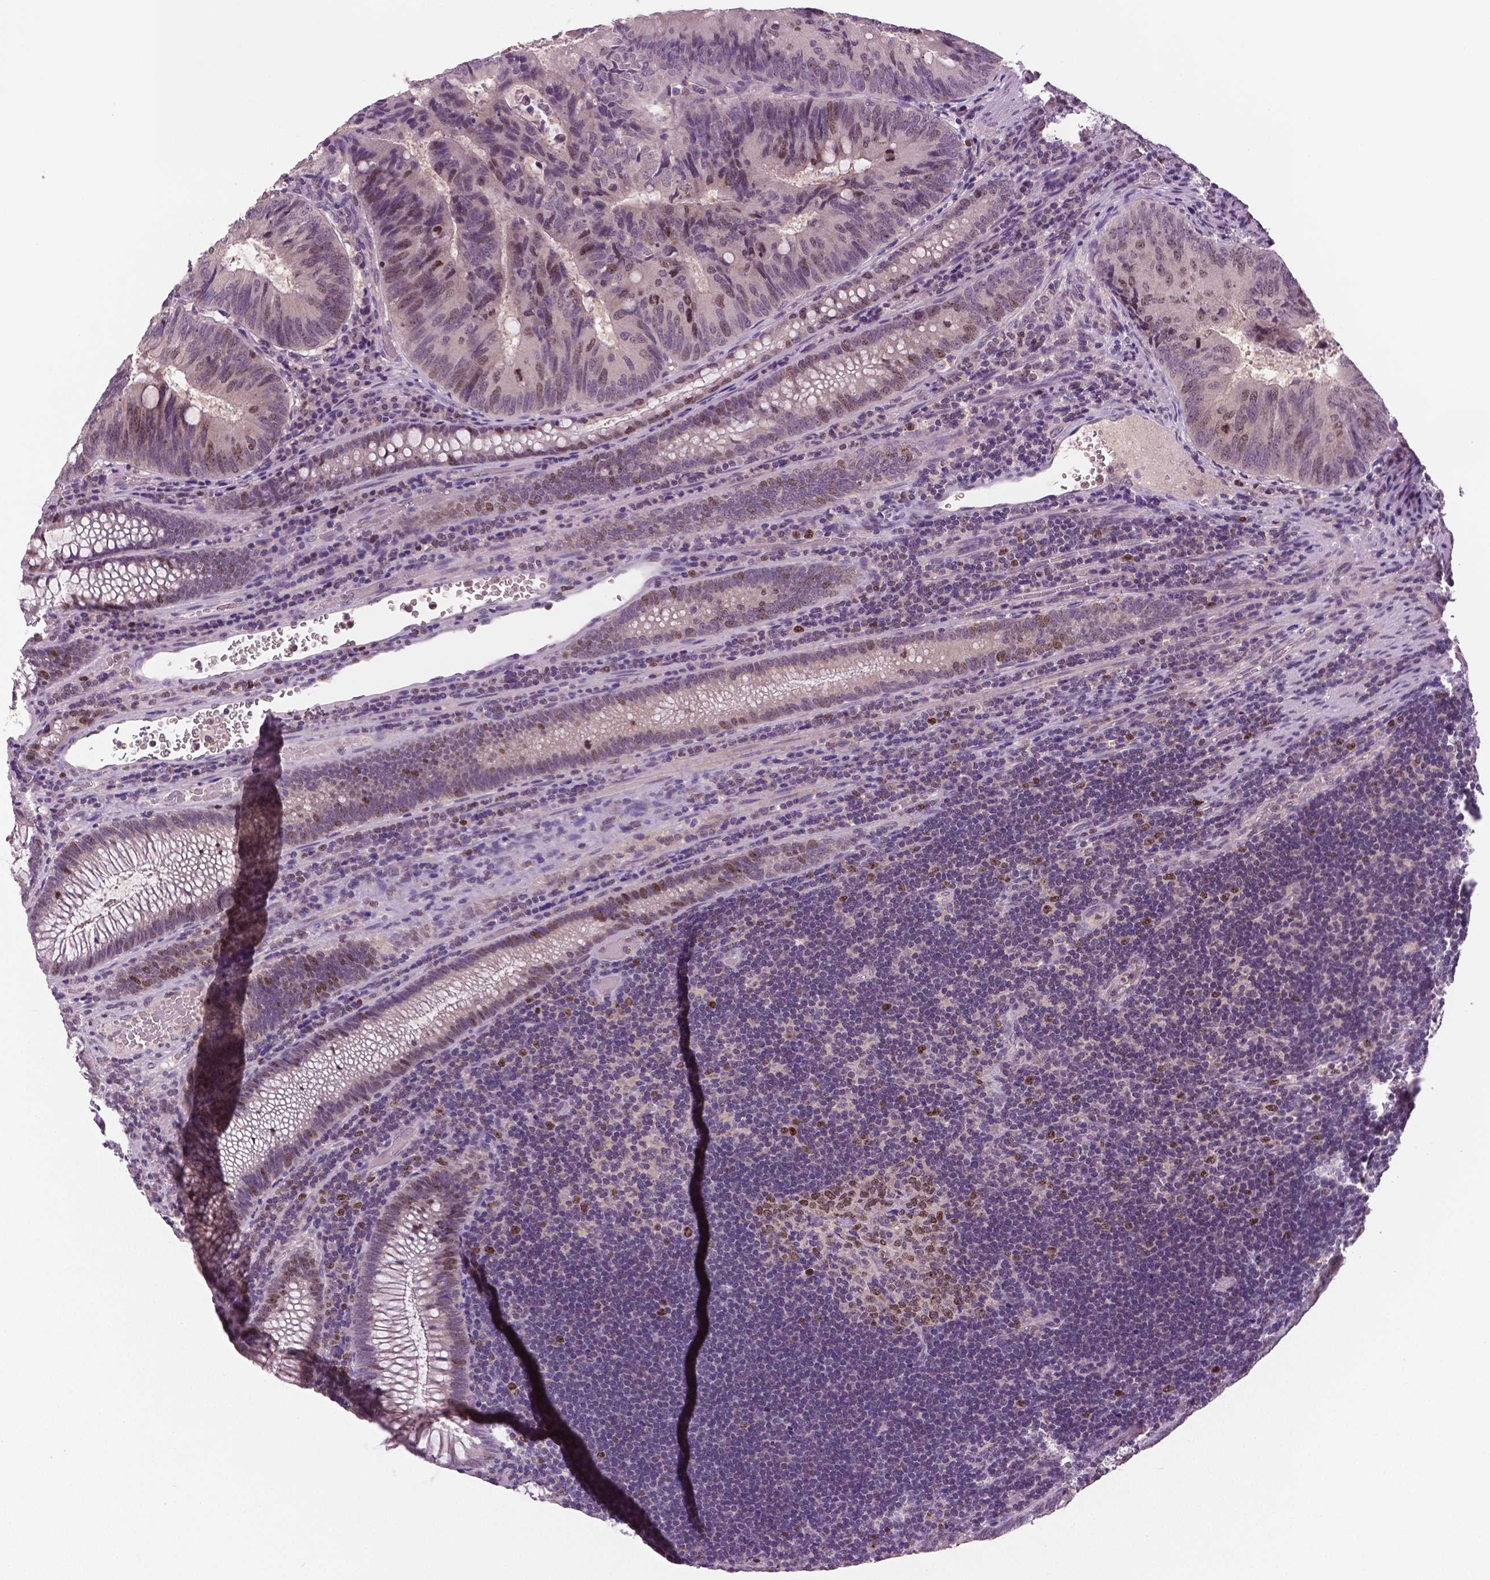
{"staining": {"intensity": "moderate", "quantity": "<25%", "location": "nuclear"}, "tissue": "colorectal cancer", "cell_type": "Tumor cells", "image_type": "cancer", "snomed": [{"axis": "morphology", "description": "Adenocarcinoma, NOS"}, {"axis": "topography", "description": "Colon"}], "caption": "Brown immunohistochemical staining in colorectal cancer (adenocarcinoma) demonstrates moderate nuclear staining in about <25% of tumor cells. The staining was performed using DAB, with brown indicating positive protein expression. Nuclei are stained blue with hematoxylin.", "gene": "MKI67", "patient": {"sex": "male", "age": 67}}